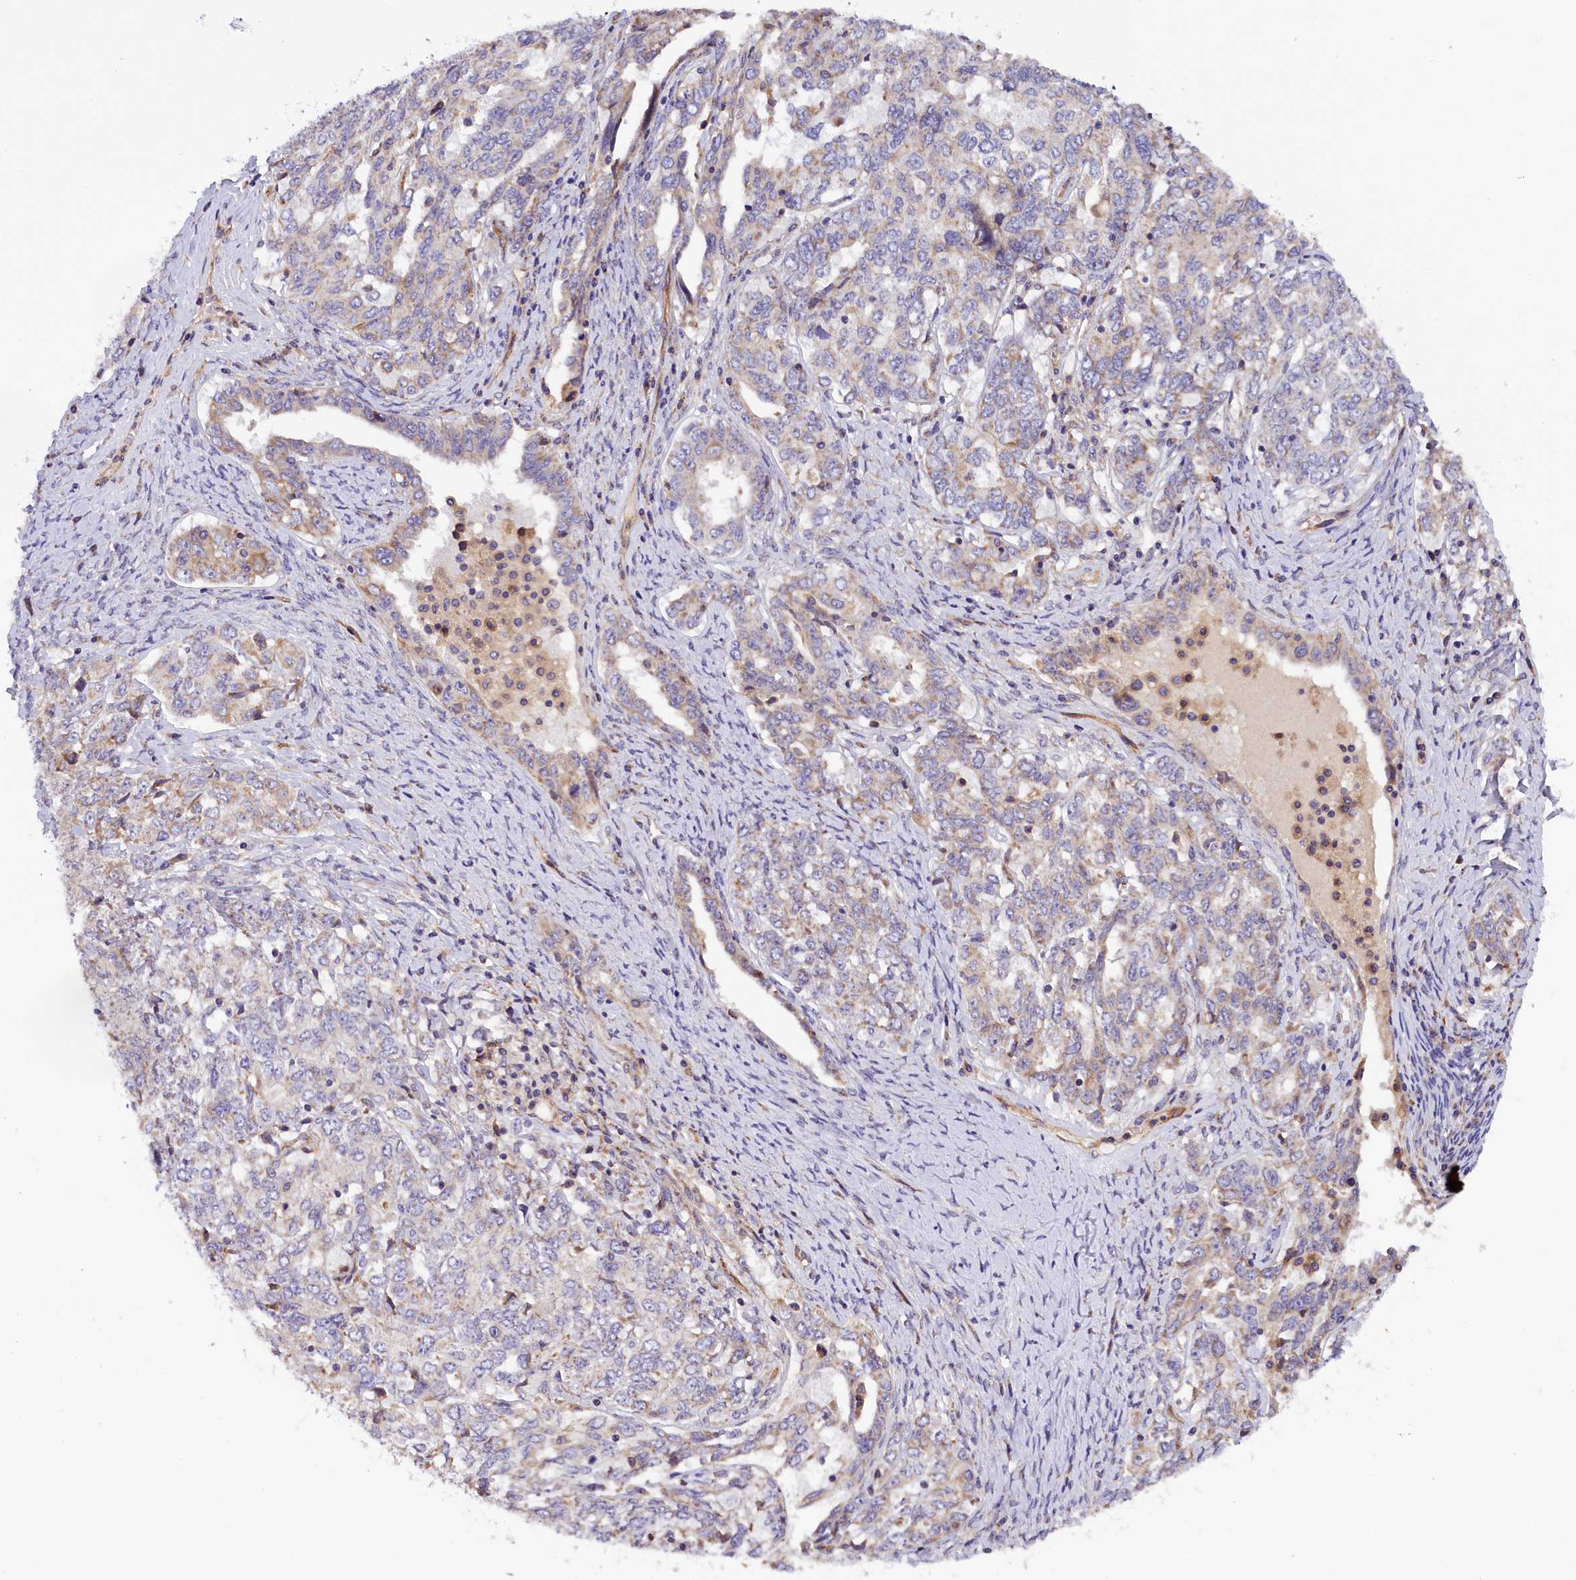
{"staining": {"intensity": "weak", "quantity": "<25%", "location": "cytoplasmic/membranous"}, "tissue": "ovarian cancer", "cell_type": "Tumor cells", "image_type": "cancer", "snomed": [{"axis": "morphology", "description": "Carcinoma, endometroid"}, {"axis": "topography", "description": "Ovary"}], "caption": "Immunohistochemistry (IHC) histopathology image of human endometroid carcinoma (ovarian) stained for a protein (brown), which reveals no expression in tumor cells. (DAB IHC with hematoxylin counter stain).", "gene": "DNAJB9", "patient": {"sex": "female", "age": 62}}